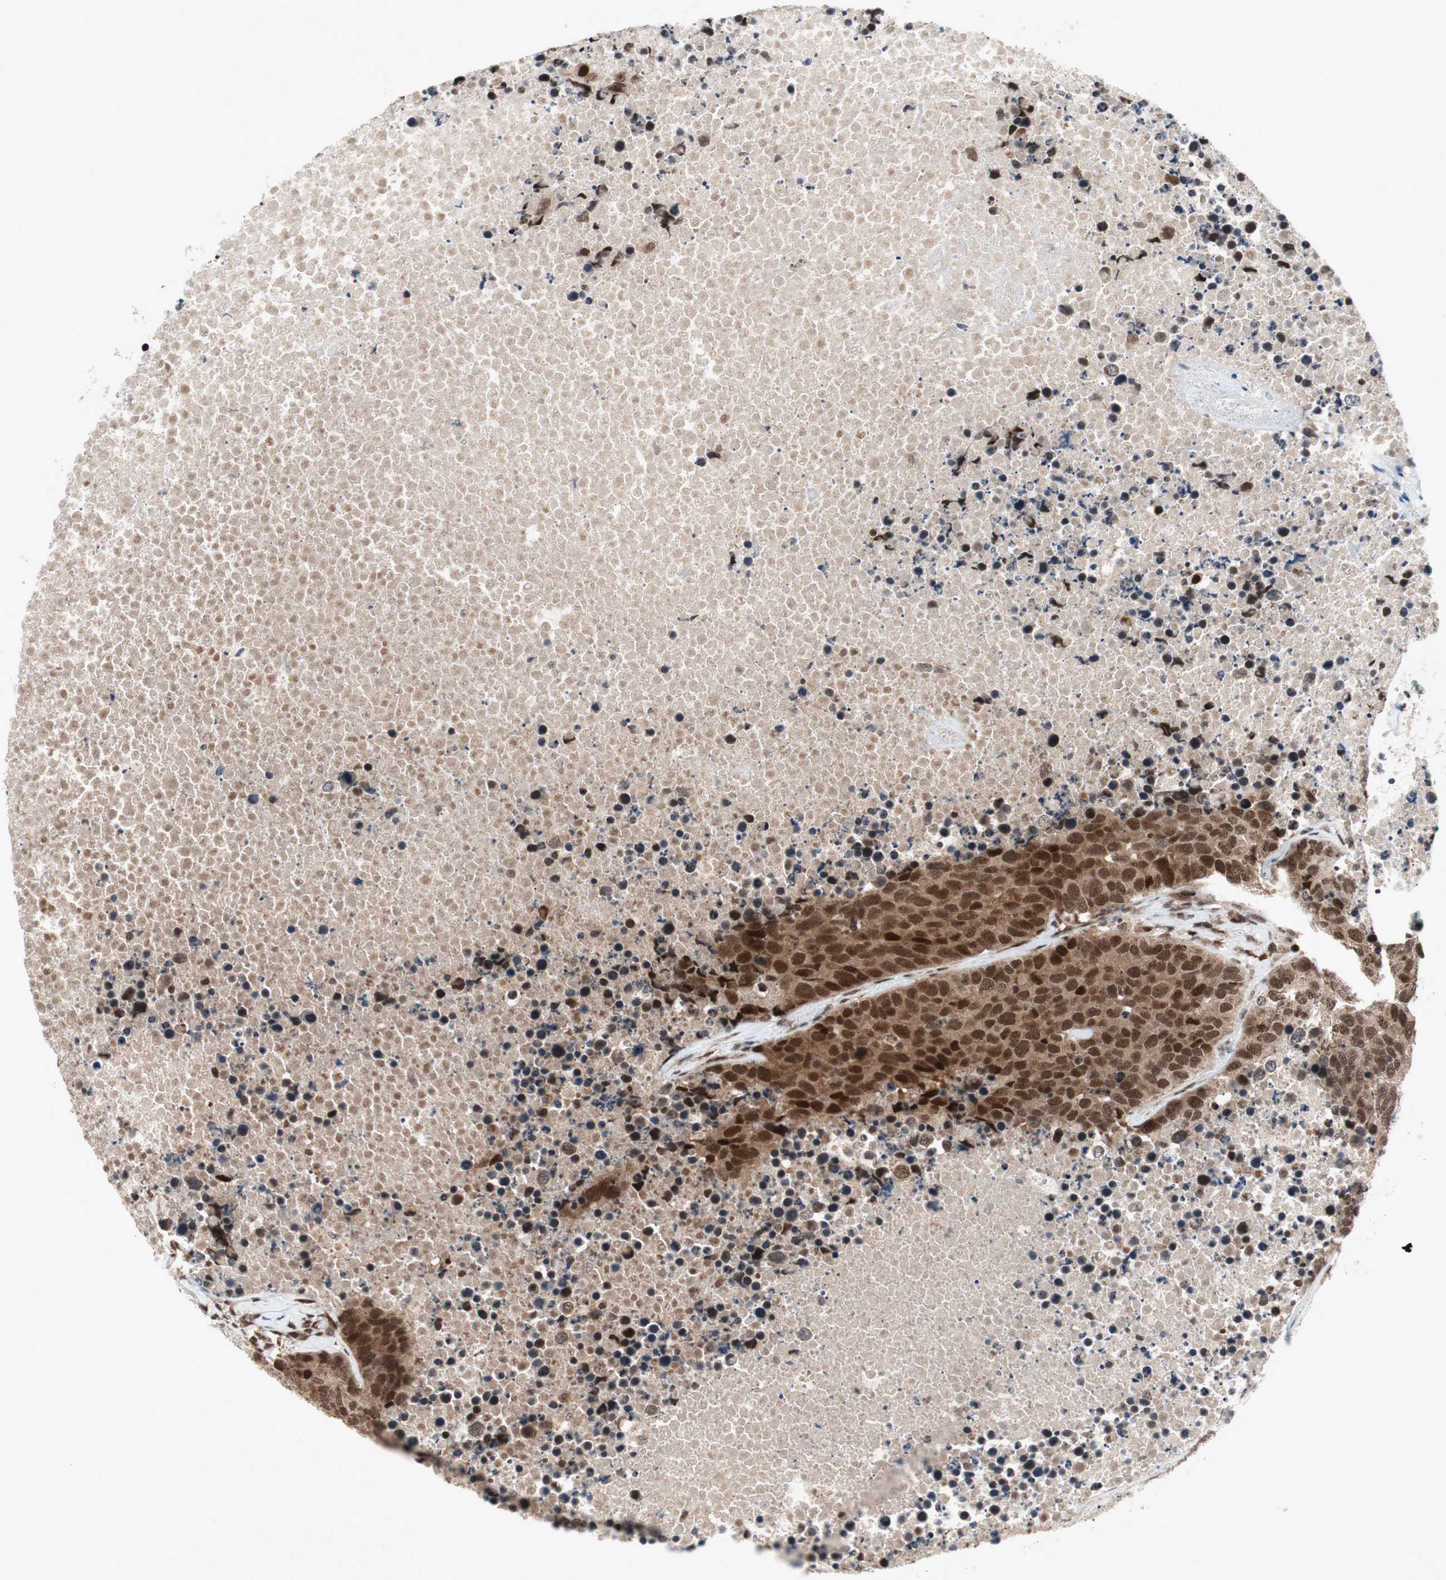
{"staining": {"intensity": "strong", "quantity": ">75%", "location": "cytoplasmic/membranous,nuclear"}, "tissue": "carcinoid", "cell_type": "Tumor cells", "image_type": "cancer", "snomed": [{"axis": "morphology", "description": "Carcinoid, malignant, NOS"}, {"axis": "topography", "description": "Lung"}], "caption": "The photomicrograph demonstrates staining of carcinoid (malignant), revealing strong cytoplasmic/membranous and nuclear protein expression (brown color) within tumor cells.", "gene": "TCF12", "patient": {"sex": "male", "age": 60}}